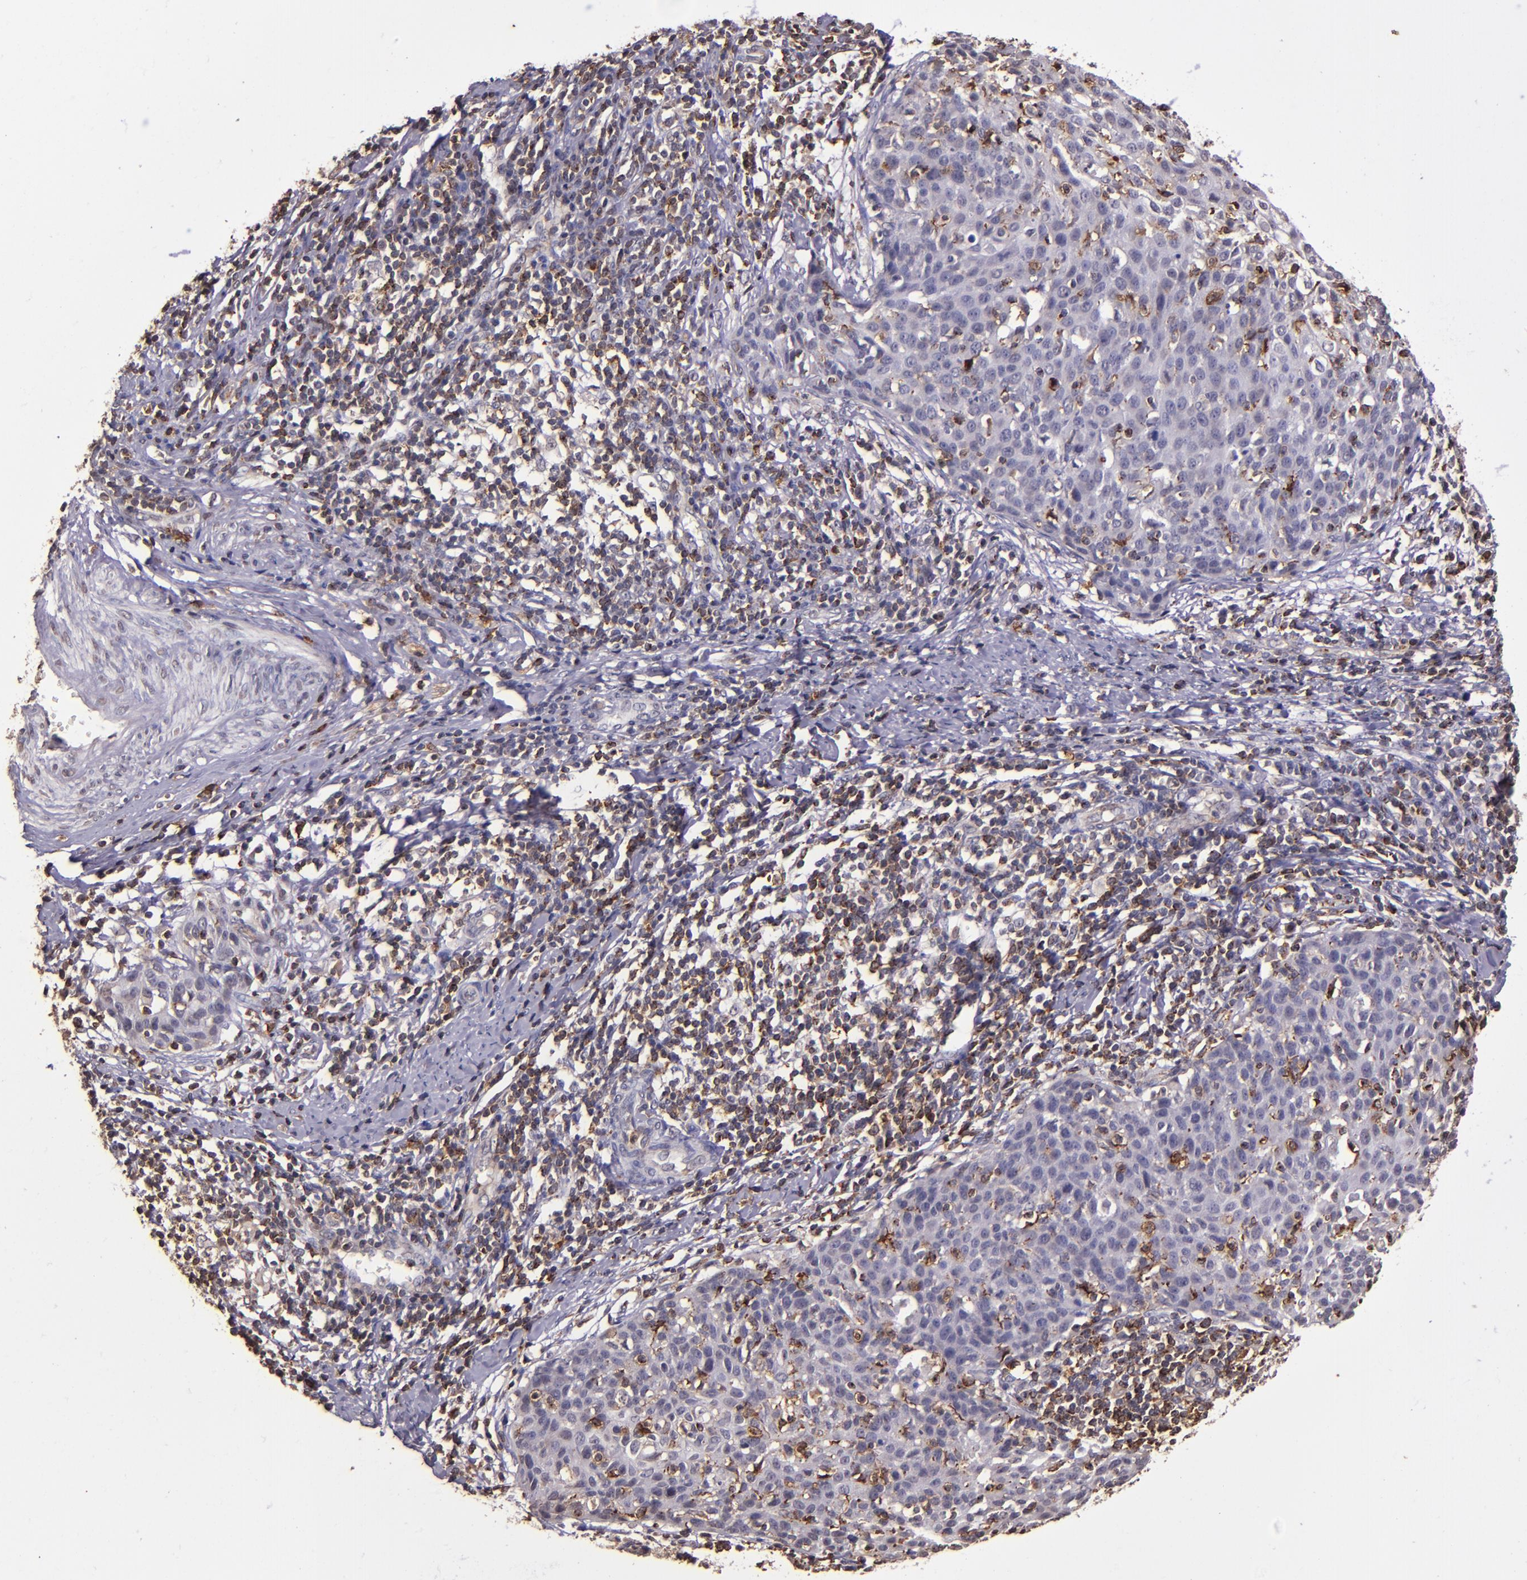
{"staining": {"intensity": "negative", "quantity": "none", "location": "none"}, "tissue": "cervical cancer", "cell_type": "Tumor cells", "image_type": "cancer", "snomed": [{"axis": "morphology", "description": "Squamous cell carcinoma, NOS"}, {"axis": "topography", "description": "Cervix"}], "caption": "Immunohistochemistry (IHC) image of neoplastic tissue: human squamous cell carcinoma (cervical) stained with DAB (3,3'-diaminobenzidine) displays no significant protein positivity in tumor cells. (Stains: DAB (3,3'-diaminobenzidine) IHC with hematoxylin counter stain, Microscopy: brightfield microscopy at high magnification).", "gene": "SLC2A3", "patient": {"sex": "female", "age": 38}}